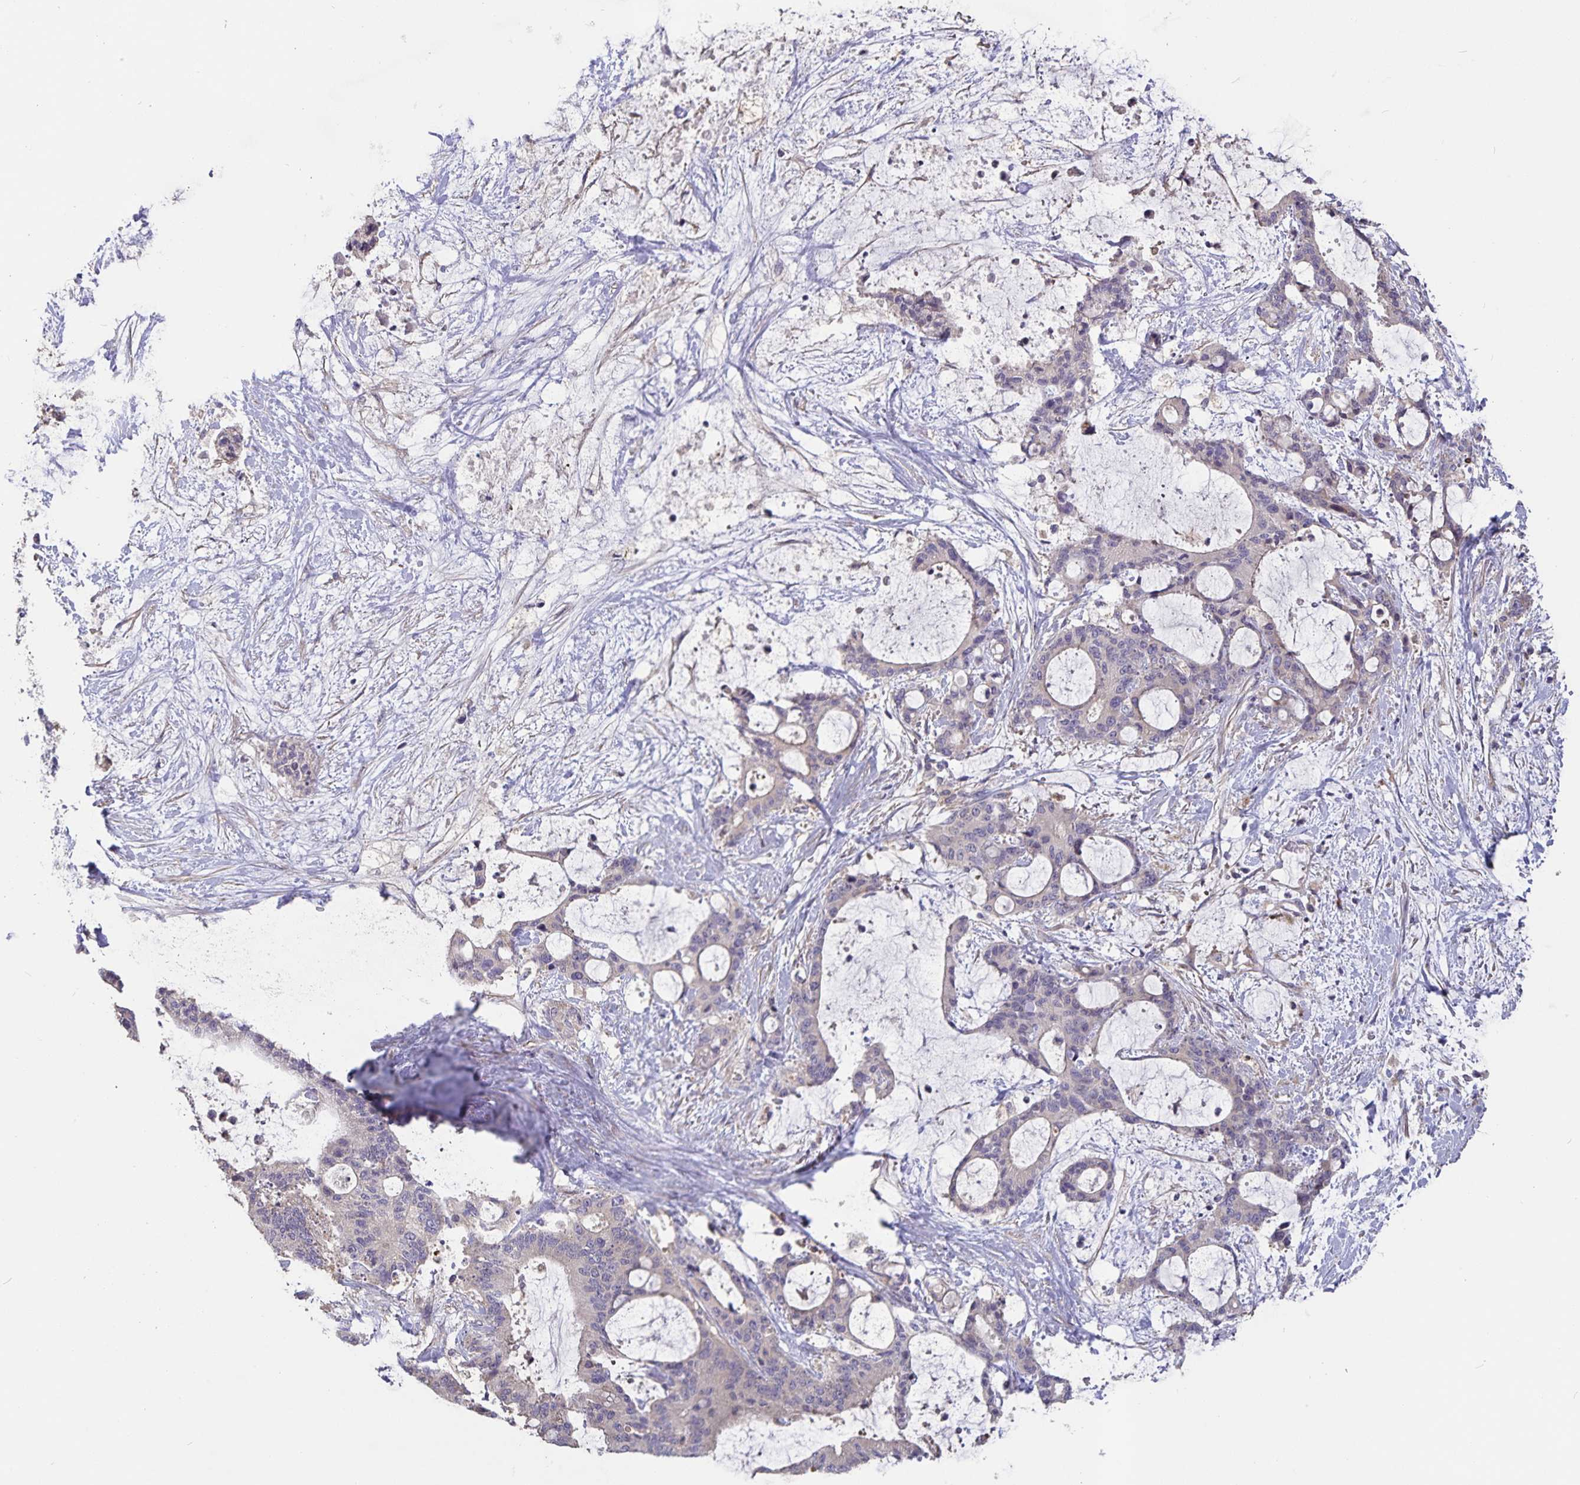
{"staining": {"intensity": "weak", "quantity": "<25%", "location": "cytoplasmic/membranous"}, "tissue": "liver cancer", "cell_type": "Tumor cells", "image_type": "cancer", "snomed": [{"axis": "morphology", "description": "Normal tissue, NOS"}, {"axis": "morphology", "description": "Cholangiocarcinoma"}, {"axis": "topography", "description": "Liver"}, {"axis": "topography", "description": "Peripheral nerve tissue"}], "caption": "High magnification brightfield microscopy of cholangiocarcinoma (liver) stained with DAB (3,3'-diaminobenzidine) (brown) and counterstained with hematoxylin (blue): tumor cells show no significant staining.", "gene": "FBXL16", "patient": {"sex": "female", "age": 73}}